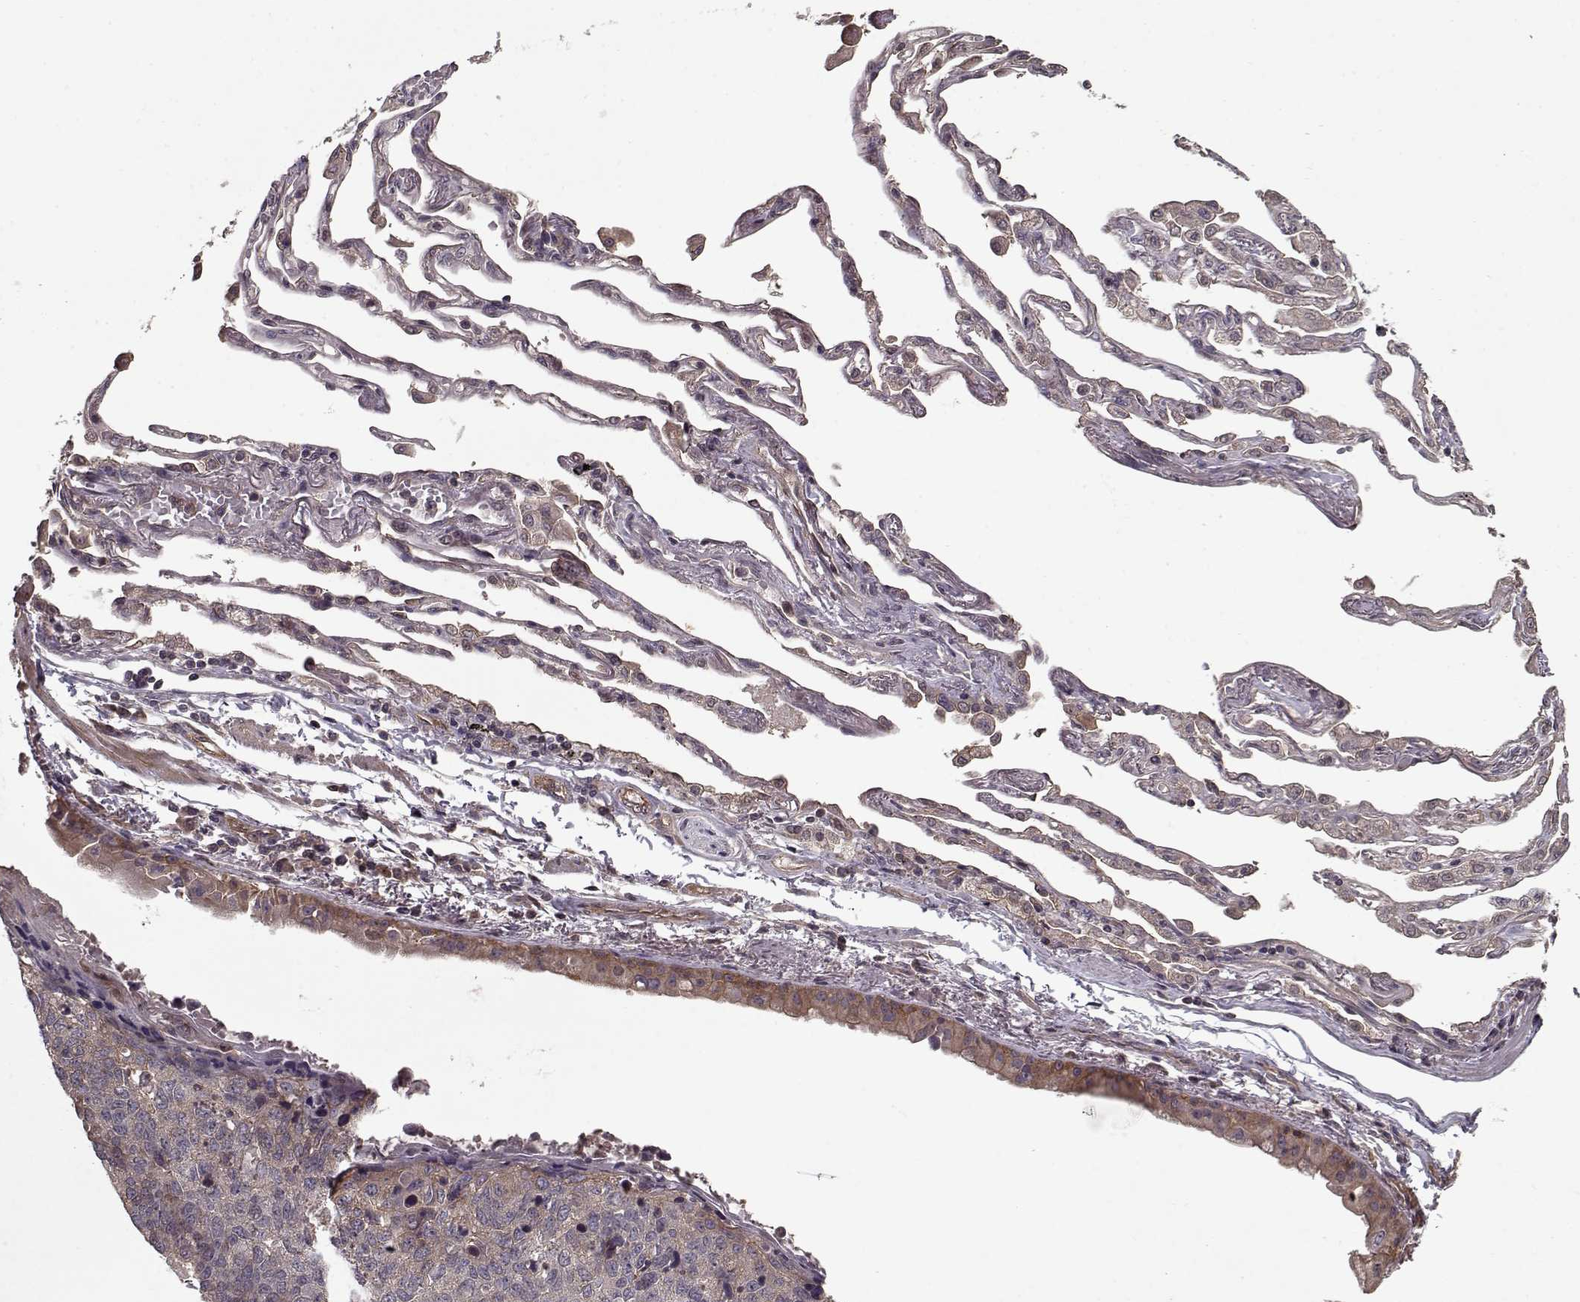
{"staining": {"intensity": "weak", "quantity": "<25%", "location": "cytoplasmic/membranous"}, "tissue": "lung cancer", "cell_type": "Tumor cells", "image_type": "cancer", "snomed": [{"axis": "morphology", "description": "Squamous cell carcinoma, NOS"}, {"axis": "topography", "description": "Lung"}], "caption": "This is an IHC micrograph of lung cancer. There is no expression in tumor cells.", "gene": "PPP1R12A", "patient": {"sex": "male", "age": 73}}